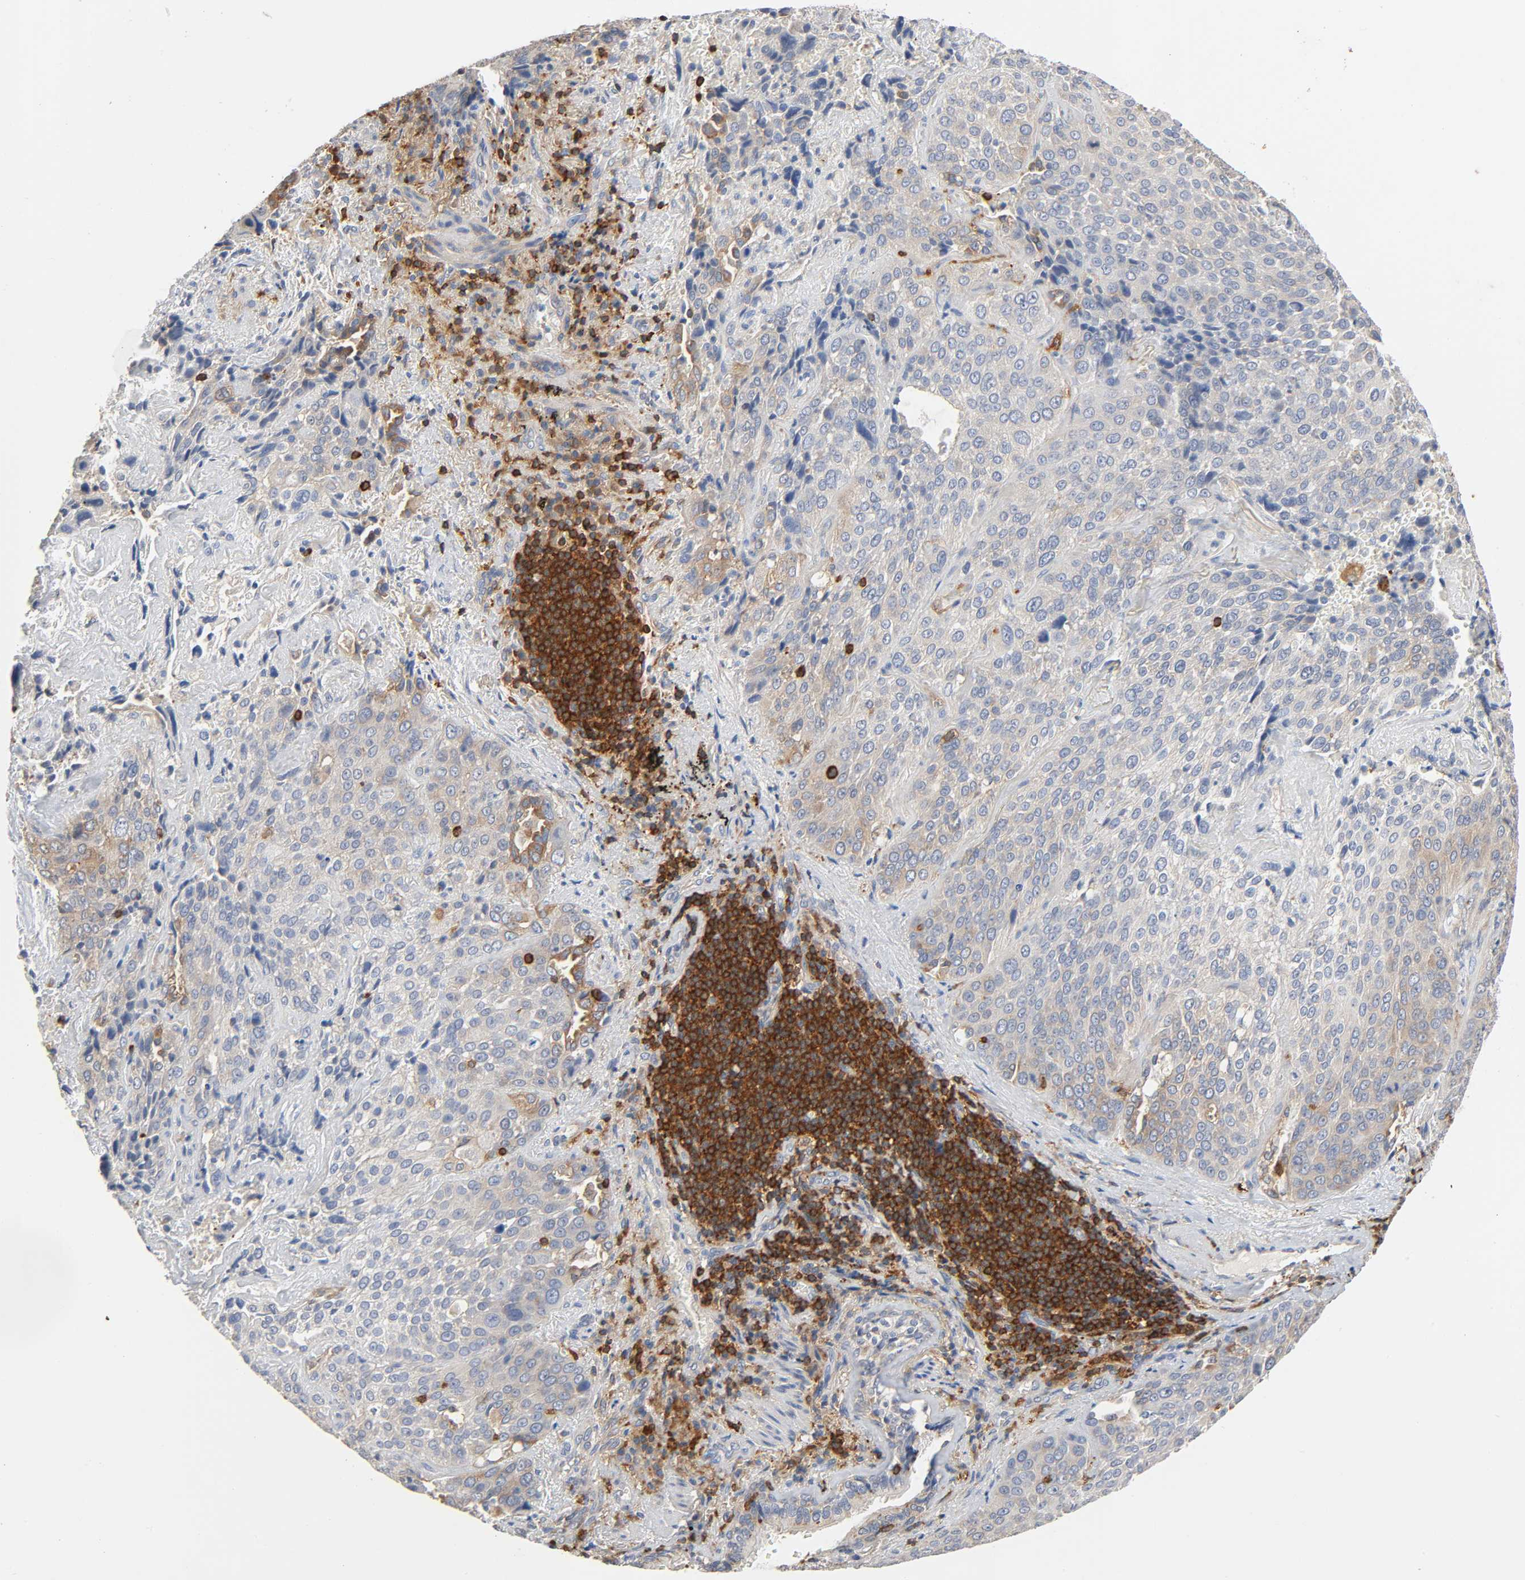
{"staining": {"intensity": "moderate", "quantity": ">75%", "location": "cytoplasmic/membranous"}, "tissue": "lung cancer", "cell_type": "Tumor cells", "image_type": "cancer", "snomed": [{"axis": "morphology", "description": "Squamous cell carcinoma, NOS"}, {"axis": "topography", "description": "Lung"}], "caption": "Brown immunohistochemical staining in lung cancer demonstrates moderate cytoplasmic/membranous staining in about >75% of tumor cells.", "gene": "BIN1", "patient": {"sex": "male", "age": 54}}